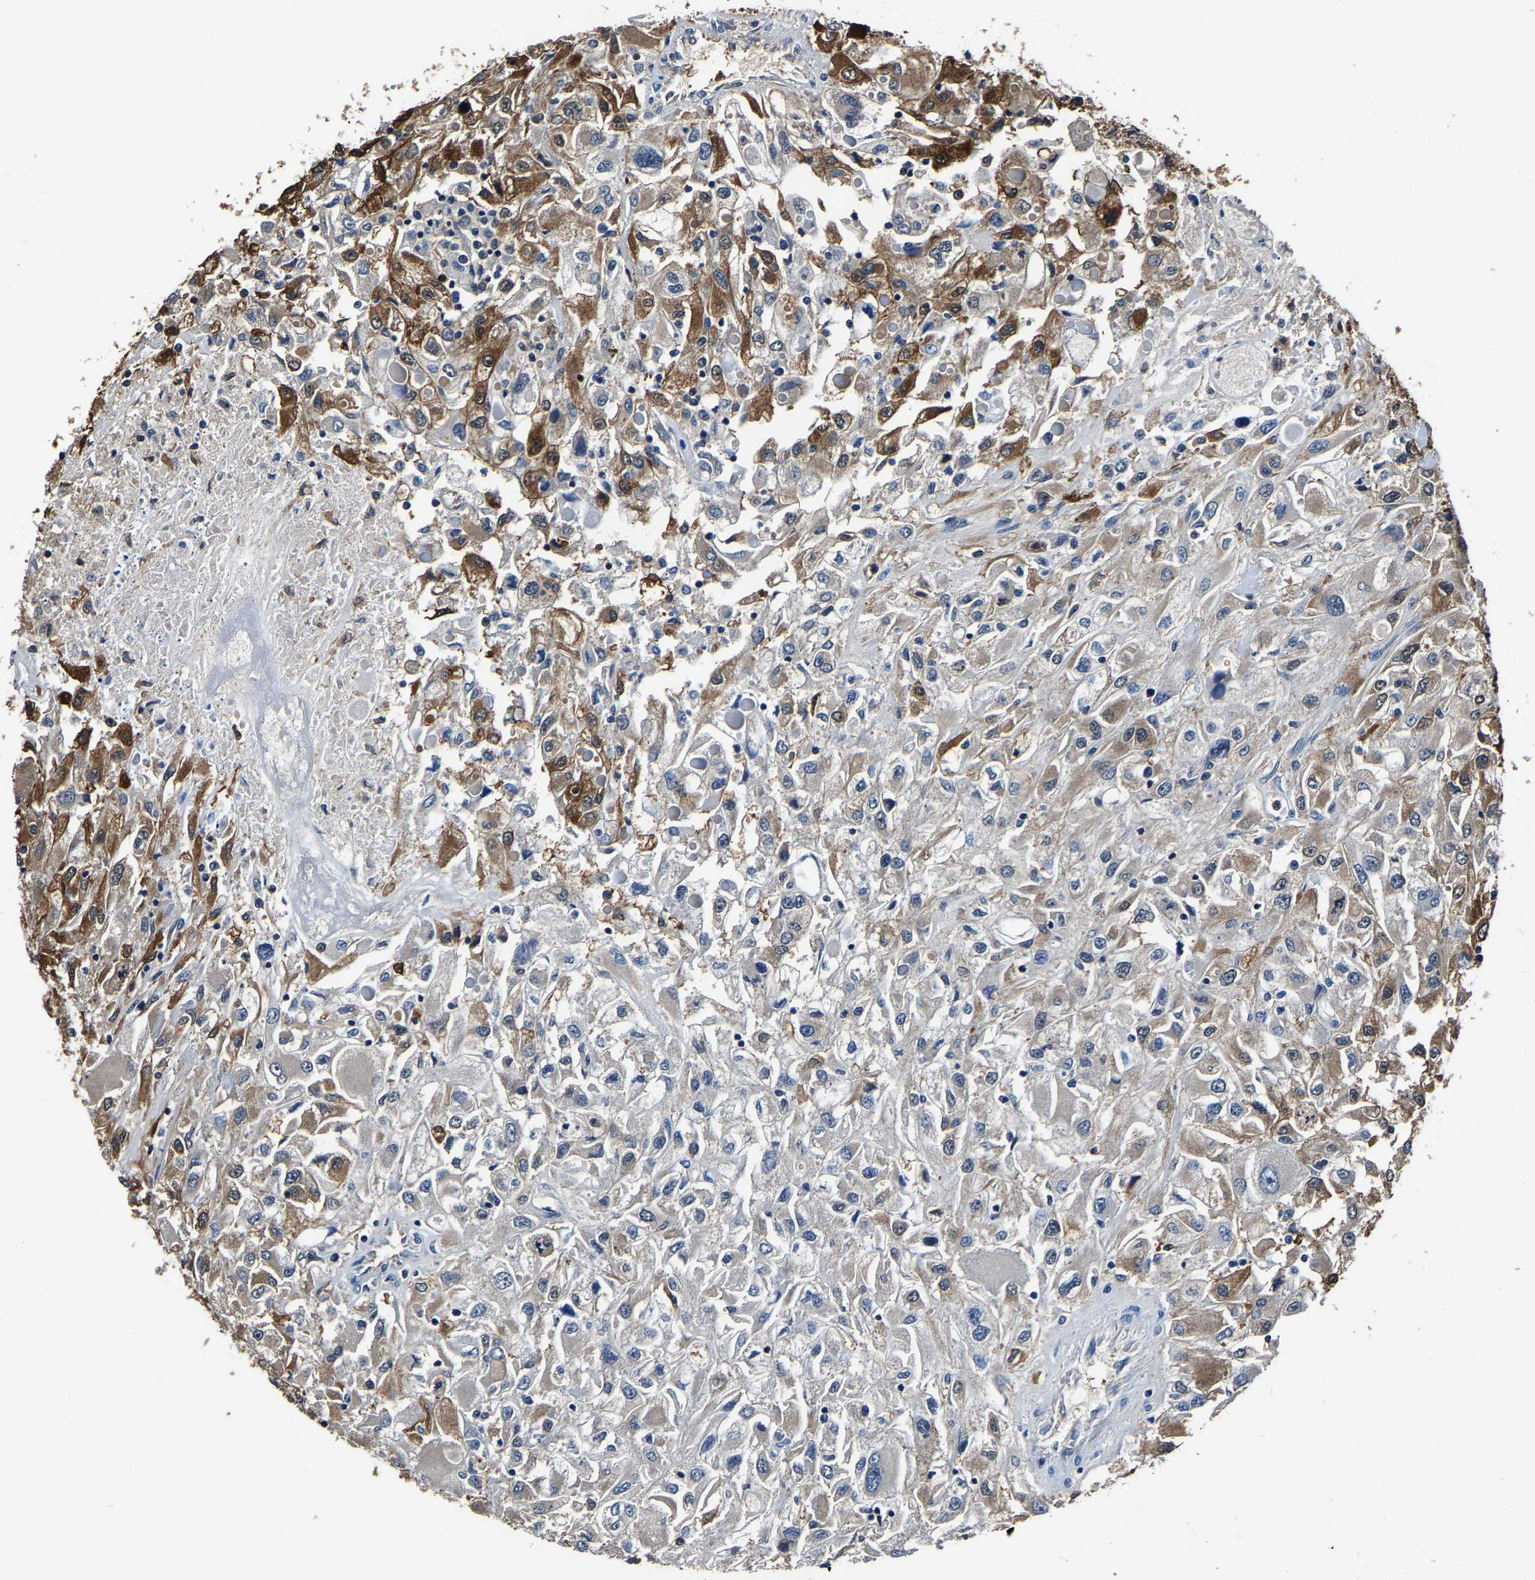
{"staining": {"intensity": "moderate", "quantity": "25%-75%", "location": "cytoplasmic/membranous"}, "tissue": "renal cancer", "cell_type": "Tumor cells", "image_type": "cancer", "snomed": [{"axis": "morphology", "description": "Adenocarcinoma, NOS"}, {"axis": "topography", "description": "Kidney"}], "caption": "Immunohistochemistry image of neoplastic tissue: human renal adenocarcinoma stained using immunohistochemistry (IHC) exhibits medium levels of moderate protein expression localized specifically in the cytoplasmic/membranous of tumor cells, appearing as a cytoplasmic/membranous brown color.", "gene": "ALDOB", "patient": {"sex": "female", "age": 52}}